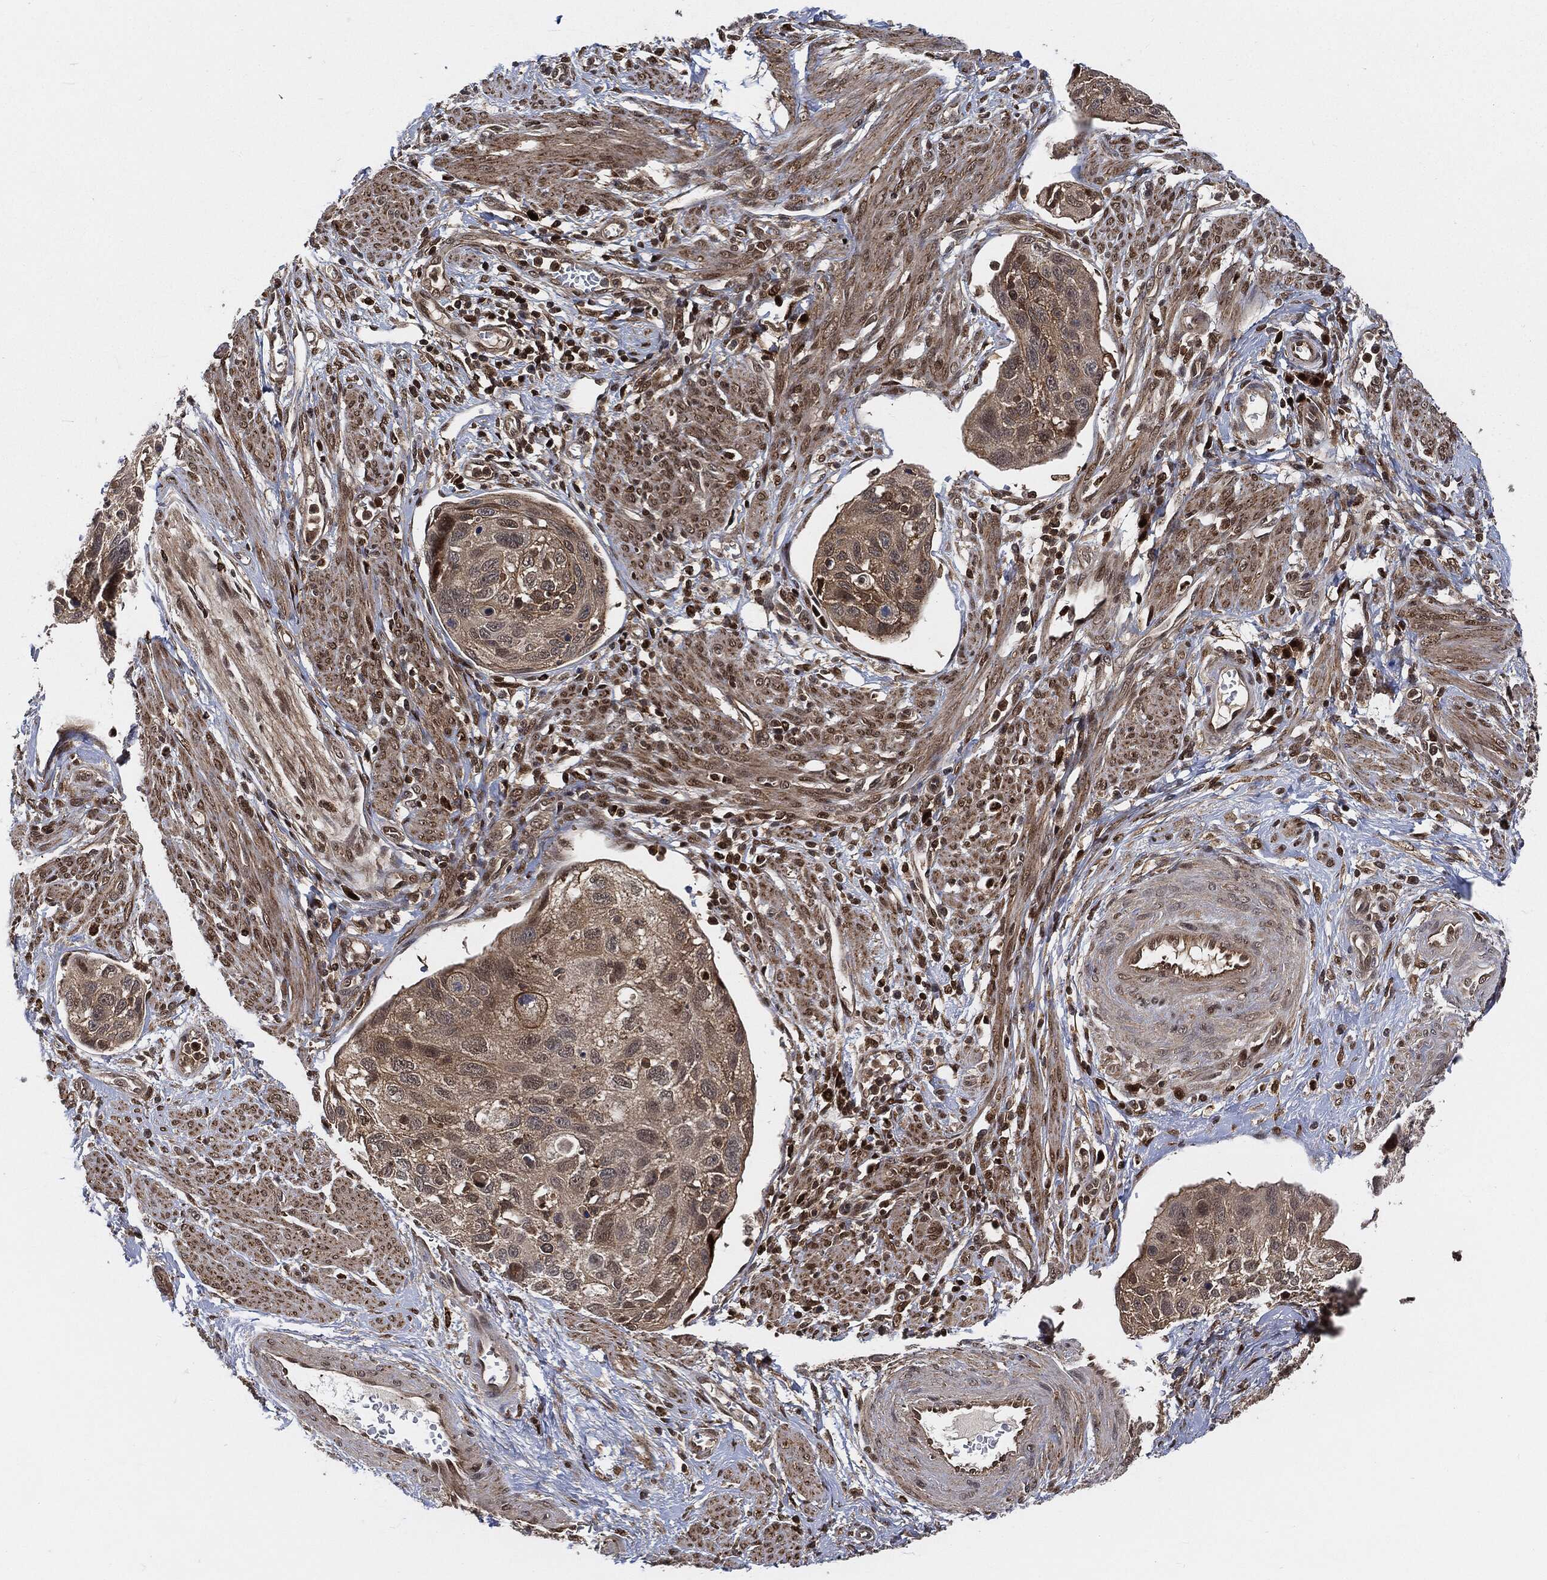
{"staining": {"intensity": "weak", "quantity": "25%-75%", "location": "cytoplasmic/membranous"}, "tissue": "cervical cancer", "cell_type": "Tumor cells", "image_type": "cancer", "snomed": [{"axis": "morphology", "description": "Squamous cell carcinoma, NOS"}, {"axis": "topography", "description": "Cervix"}], "caption": "This histopathology image exhibits immunohistochemistry (IHC) staining of human cervical cancer, with low weak cytoplasmic/membranous expression in about 25%-75% of tumor cells.", "gene": "CUTA", "patient": {"sex": "female", "age": 70}}